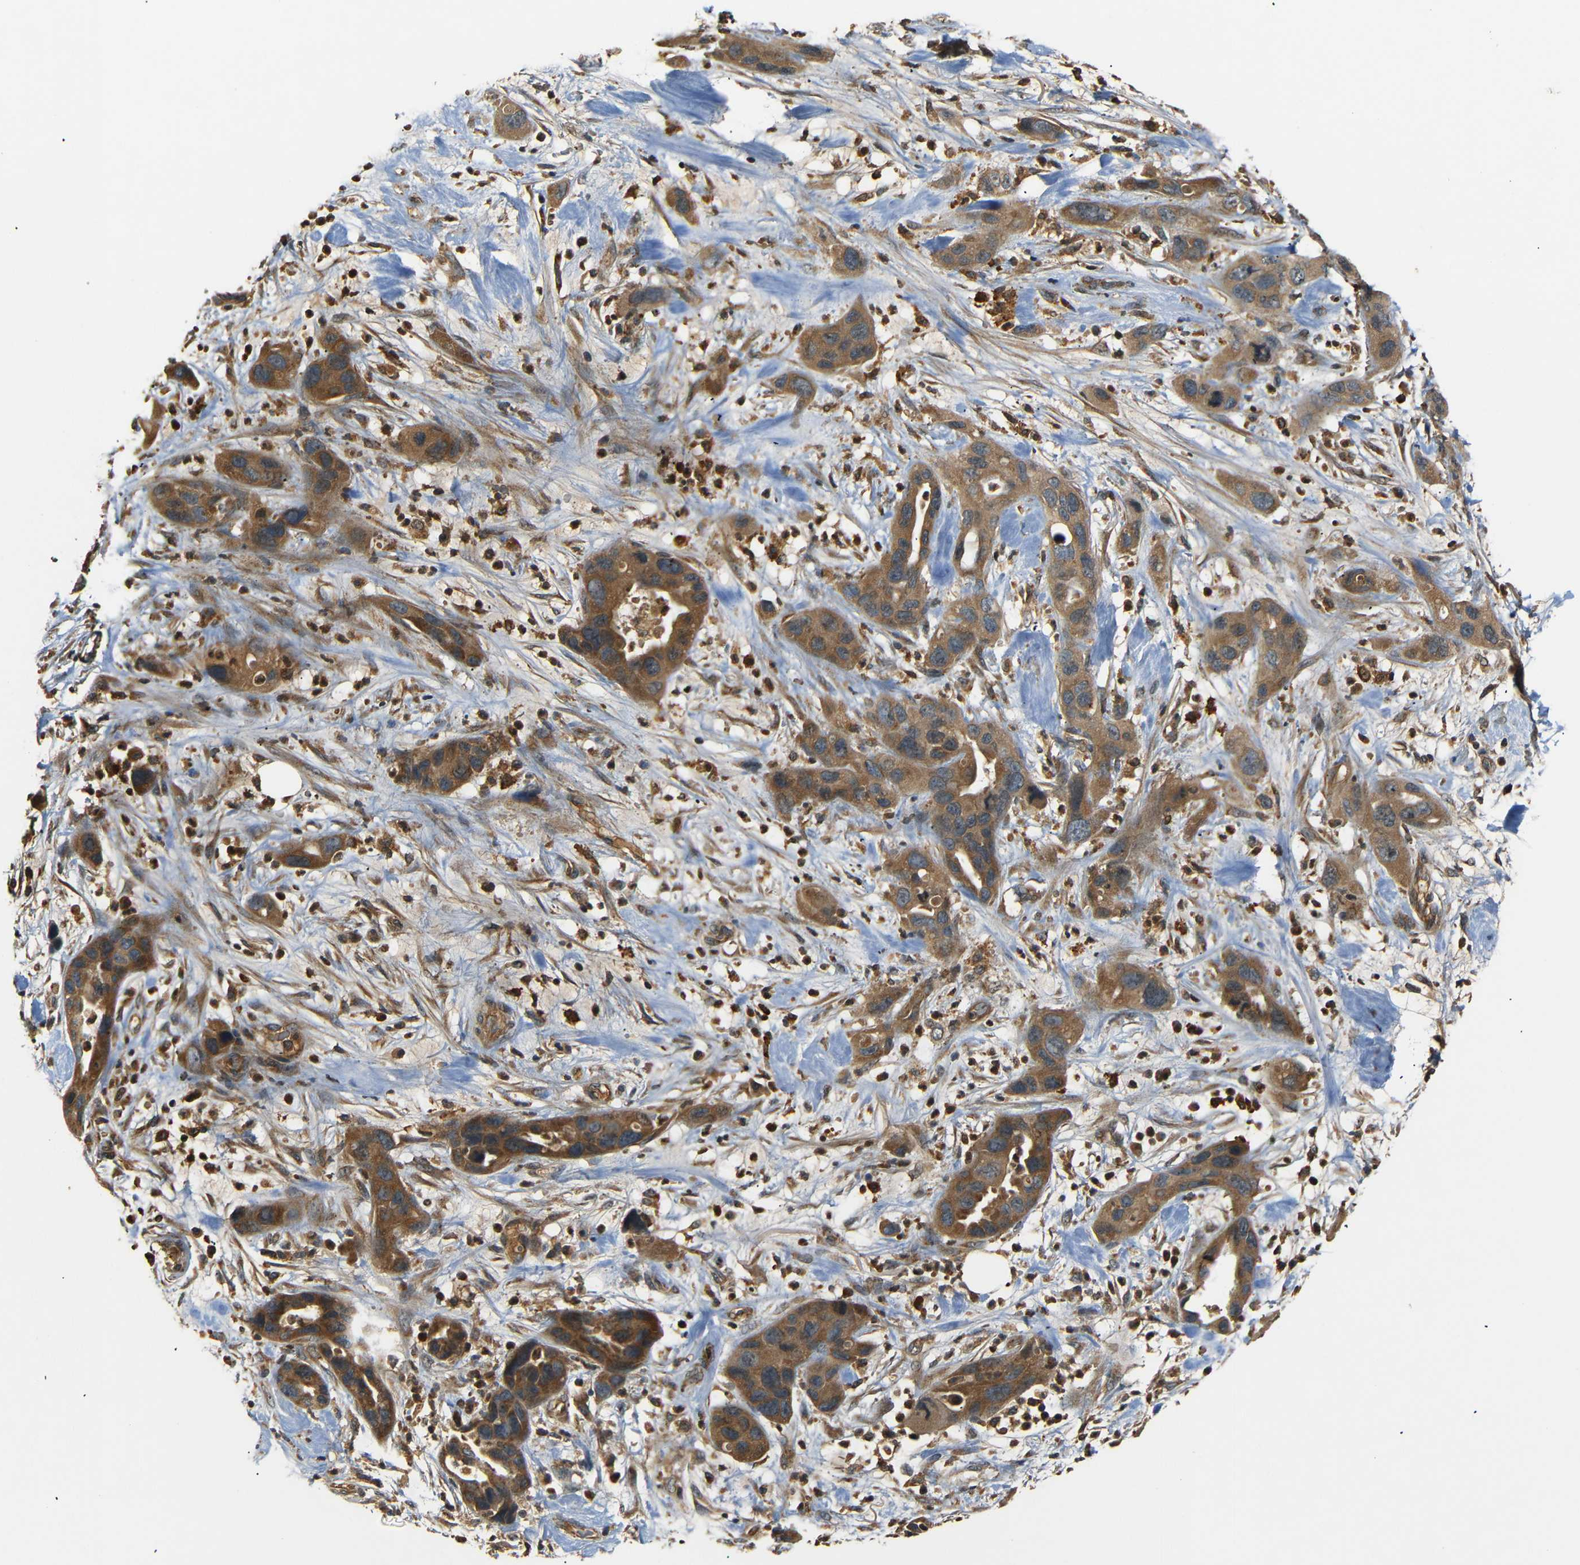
{"staining": {"intensity": "moderate", "quantity": ">75%", "location": "cytoplasmic/membranous"}, "tissue": "pancreatic cancer", "cell_type": "Tumor cells", "image_type": "cancer", "snomed": [{"axis": "morphology", "description": "Adenocarcinoma, NOS"}, {"axis": "topography", "description": "Pancreas"}], "caption": "Brown immunohistochemical staining in adenocarcinoma (pancreatic) shows moderate cytoplasmic/membranous positivity in approximately >75% of tumor cells.", "gene": "TANK", "patient": {"sex": "female", "age": 71}}